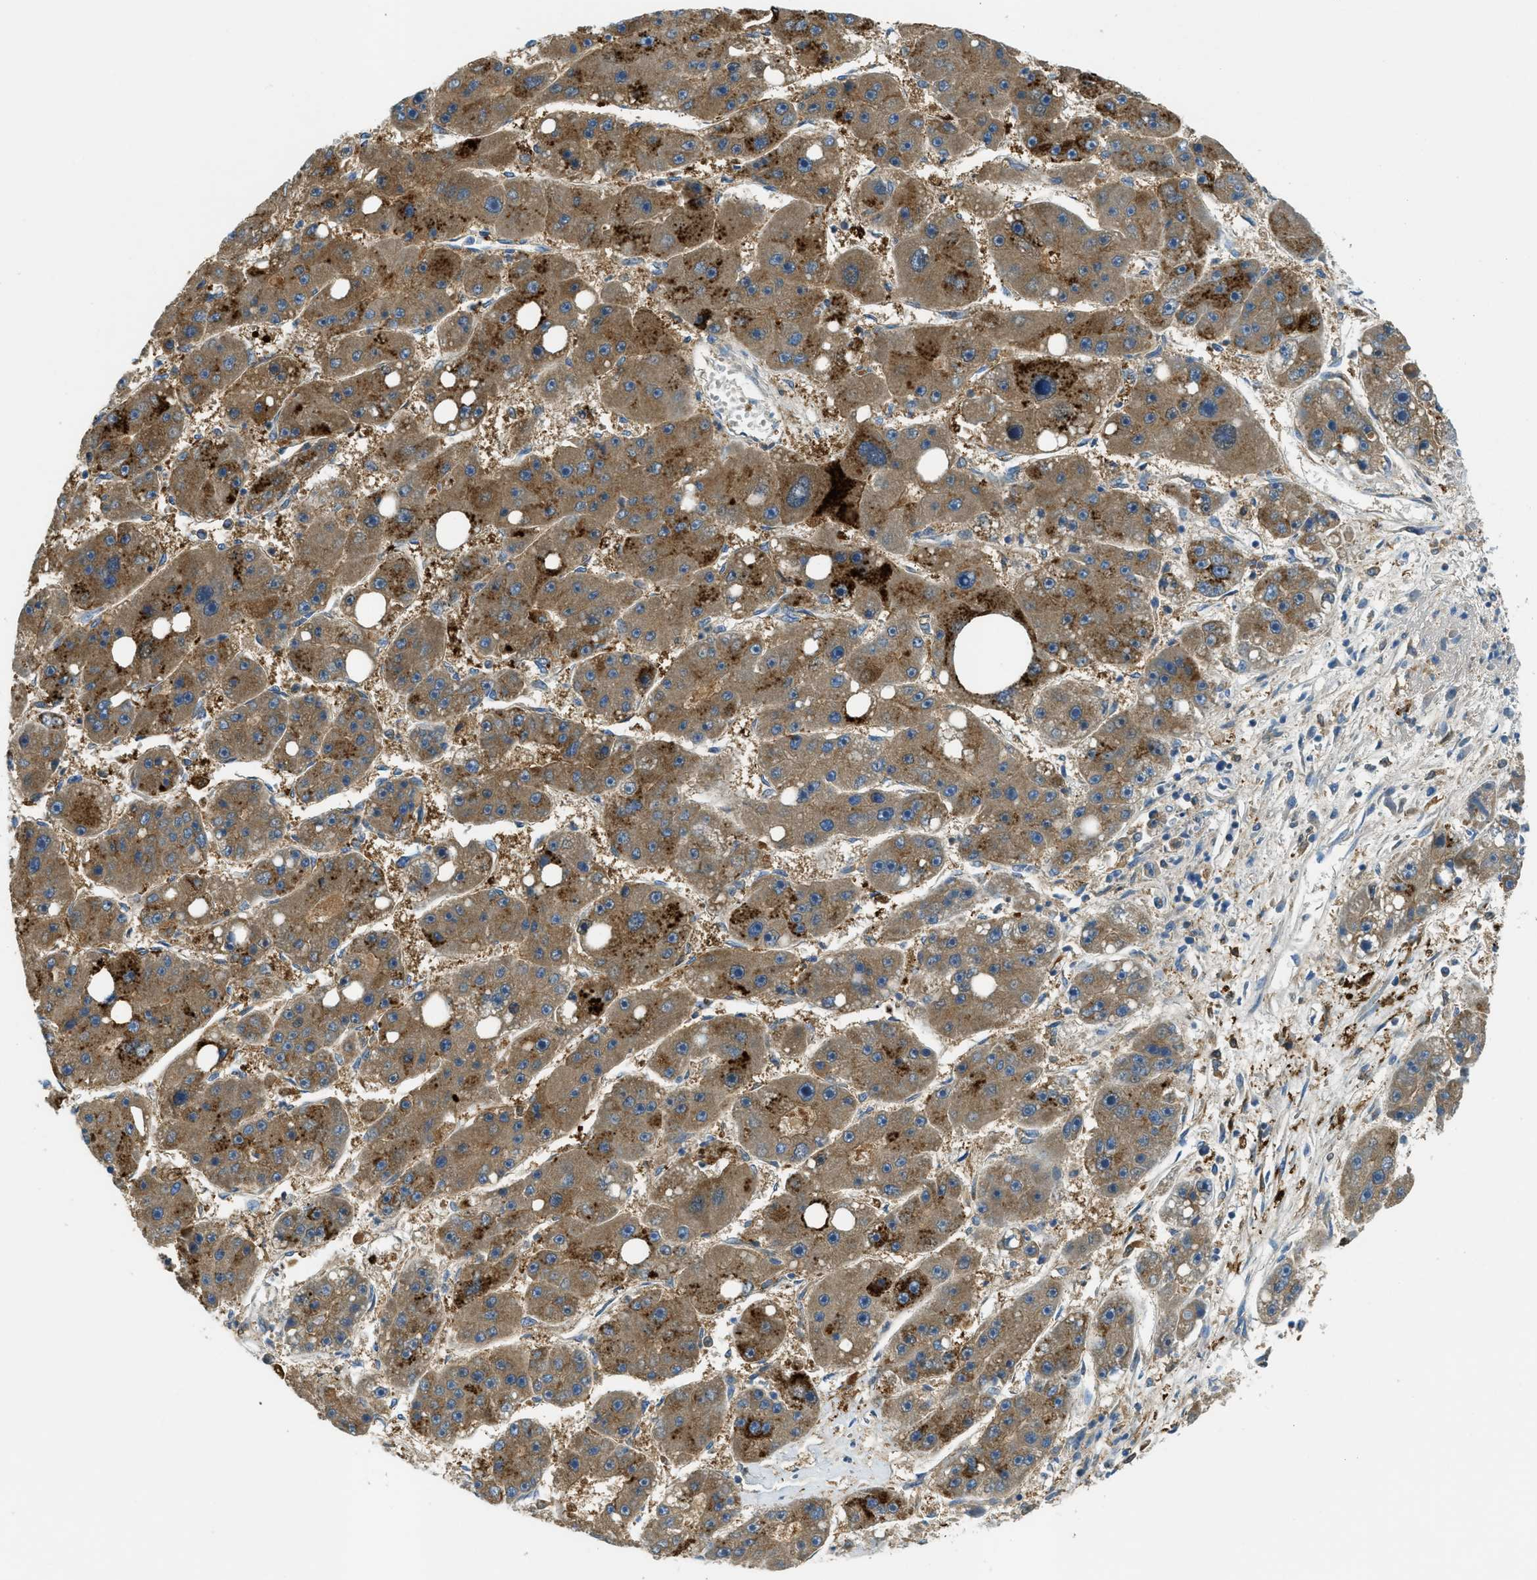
{"staining": {"intensity": "moderate", "quantity": ">75%", "location": "cytoplasmic/membranous"}, "tissue": "liver cancer", "cell_type": "Tumor cells", "image_type": "cancer", "snomed": [{"axis": "morphology", "description": "Carcinoma, Hepatocellular, NOS"}, {"axis": "topography", "description": "Liver"}], "caption": "Protein staining by immunohistochemistry displays moderate cytoplasmic/membranous positivity in about >75% of tumor cells in liver hepatocellular carcinoma. (Brightfield microscopy of DAB IHC at high magnification).", "gene": "RFFL", "patient": {"sex": "female", "age": 61}}